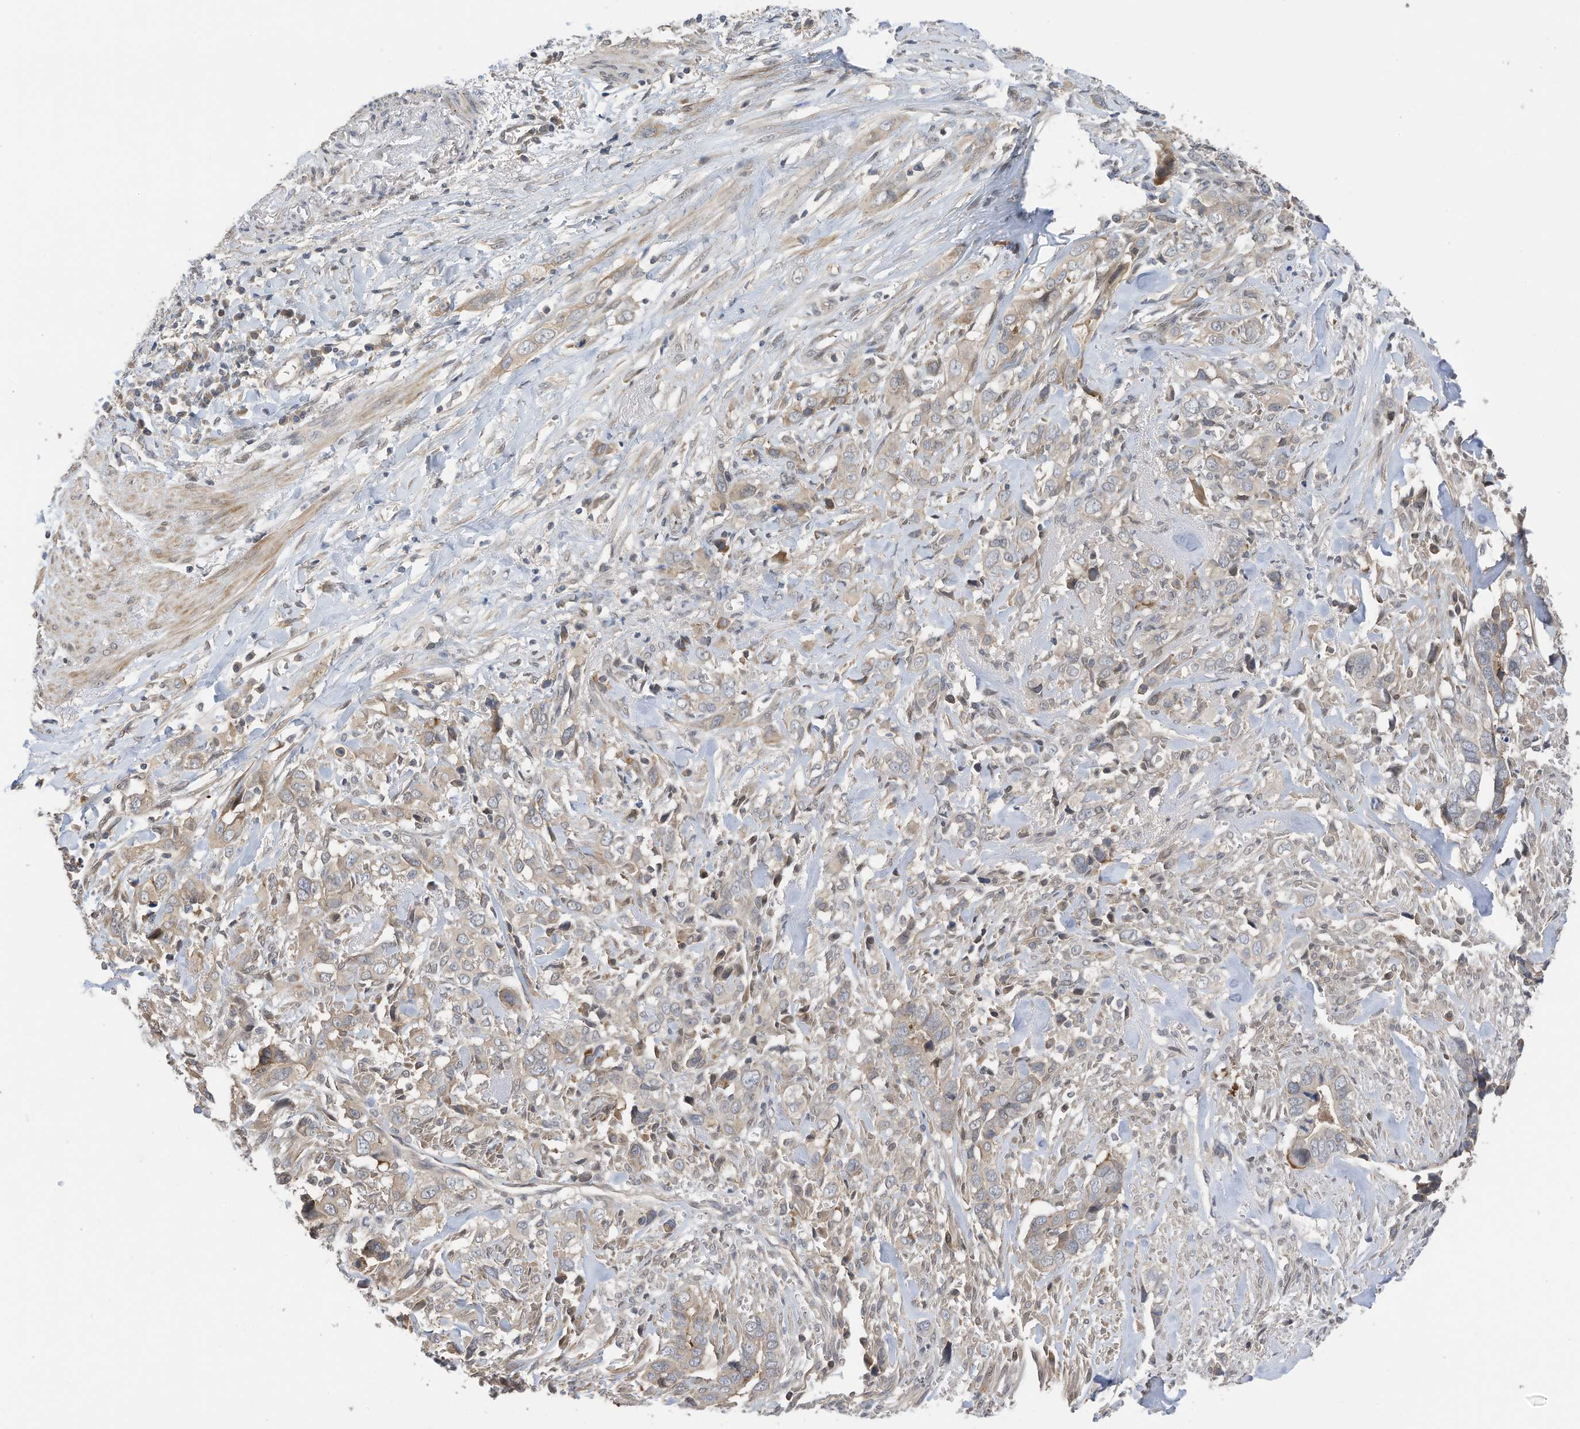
{"staining": {"intensity": "weak", "quantity": "<25%", "location": "cytoplasmic/membranous"}, "tissue": "liver cancer", "cell_type": "Tumor cells", "image_type": "cancer", "snomed": [{"axis": "morphology", "description": "Cholangiocarcinoma"}, {"axis": "topography", "description": "Liver"}], "caption": "This is a image of IHC staining of liver cholangiocarcinoma, which shows no staining in tumor cells.", "gene": "REC8", "patient": {"sex": "female", "age": 79}}